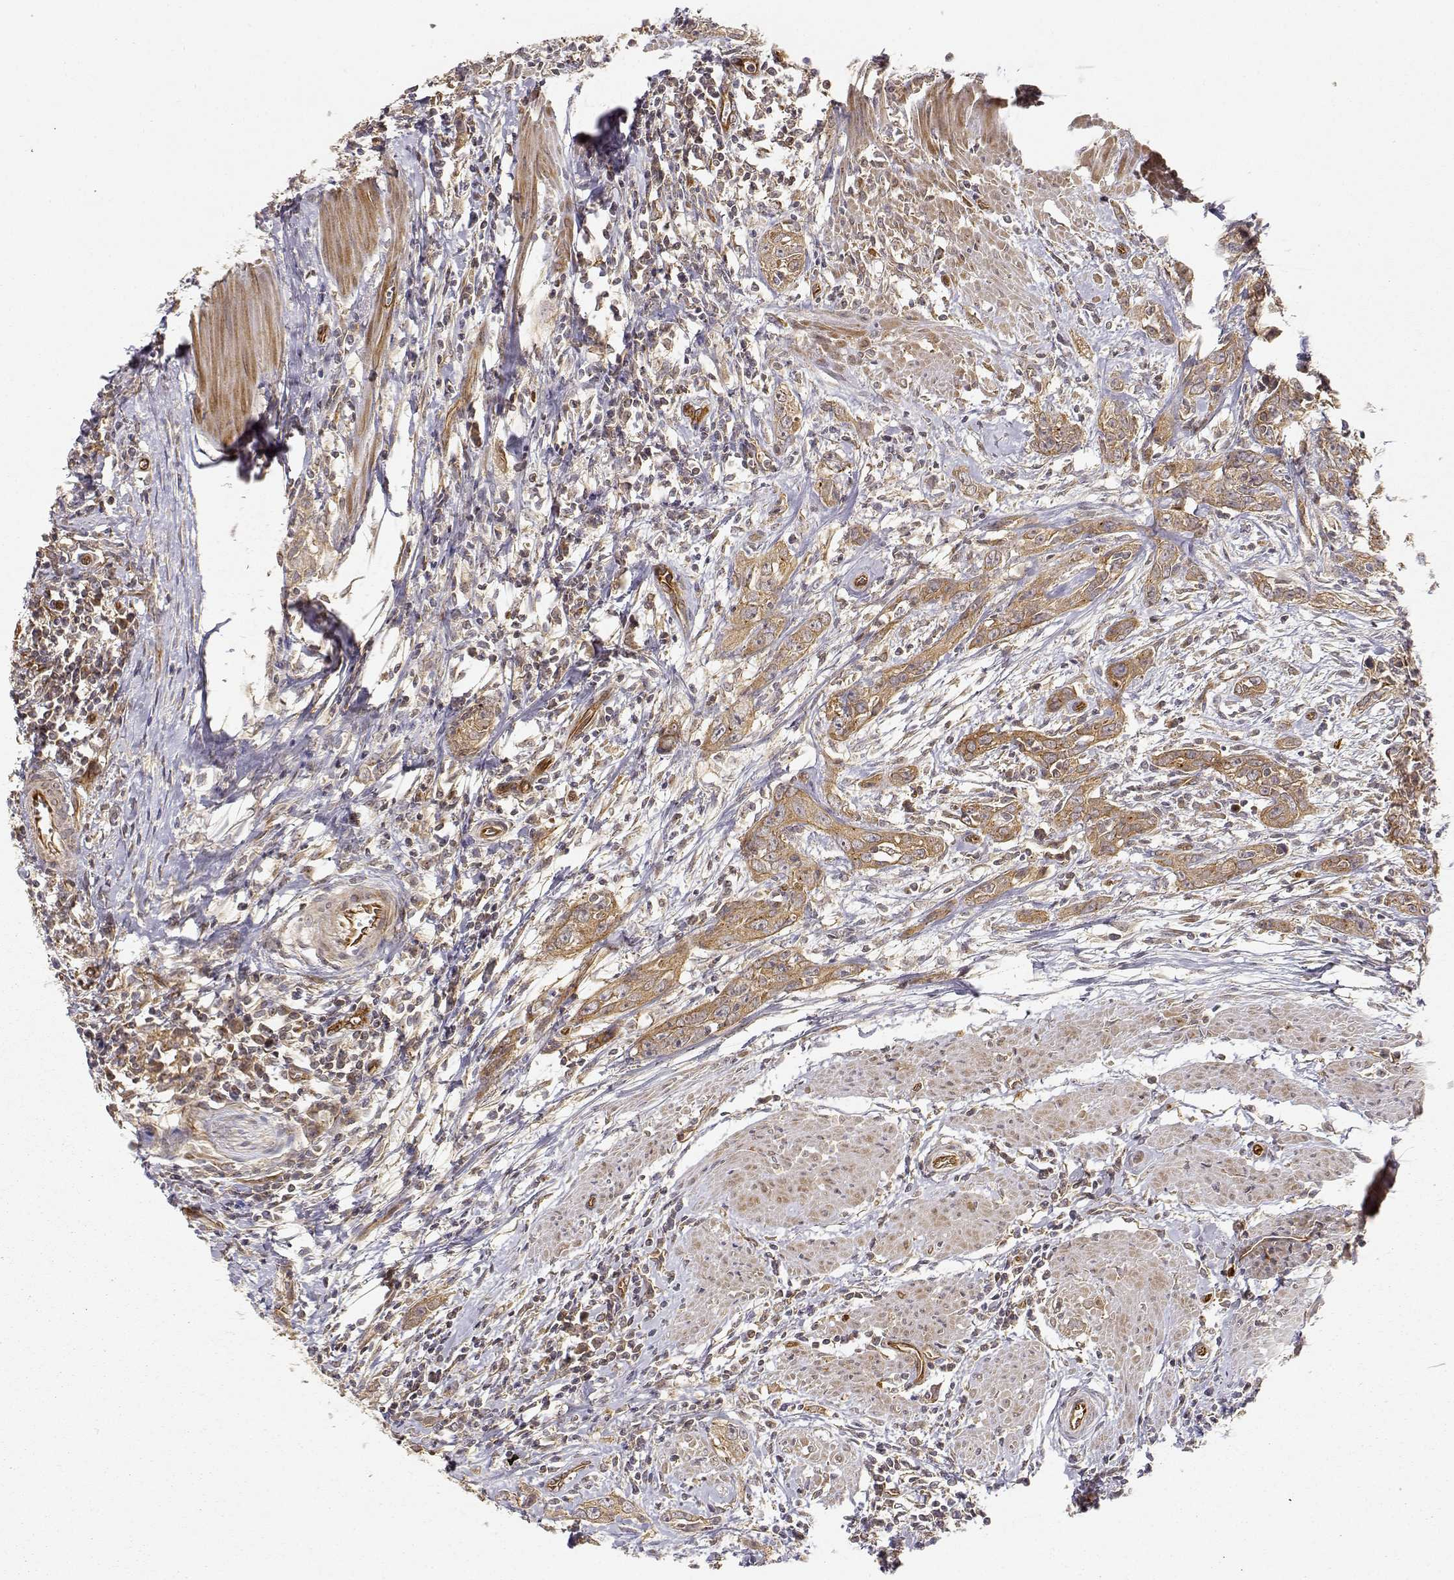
{"staining": {"intensity": "moderate", "quantity": ">75%", "location": "cytoplasmic/membranous"}, "tissue": "urothelial cancer", "cell_type": "Tumor cells", "image_type": "cancer", "snomed": [{"axis": "morphology", "description": "Urothelial carcinoma, High grade"}, {"axis": "topography", "description": "Urinary bladder"}], "caption": "Urothelial cancer stained for a protein (brown) demonstrates moderate cytoplasmic/membranous positive staining in approximately >75% of tumor cells.", "gene": "CDK5RAP2", "patient": {"sex": "male", "age": 83}}